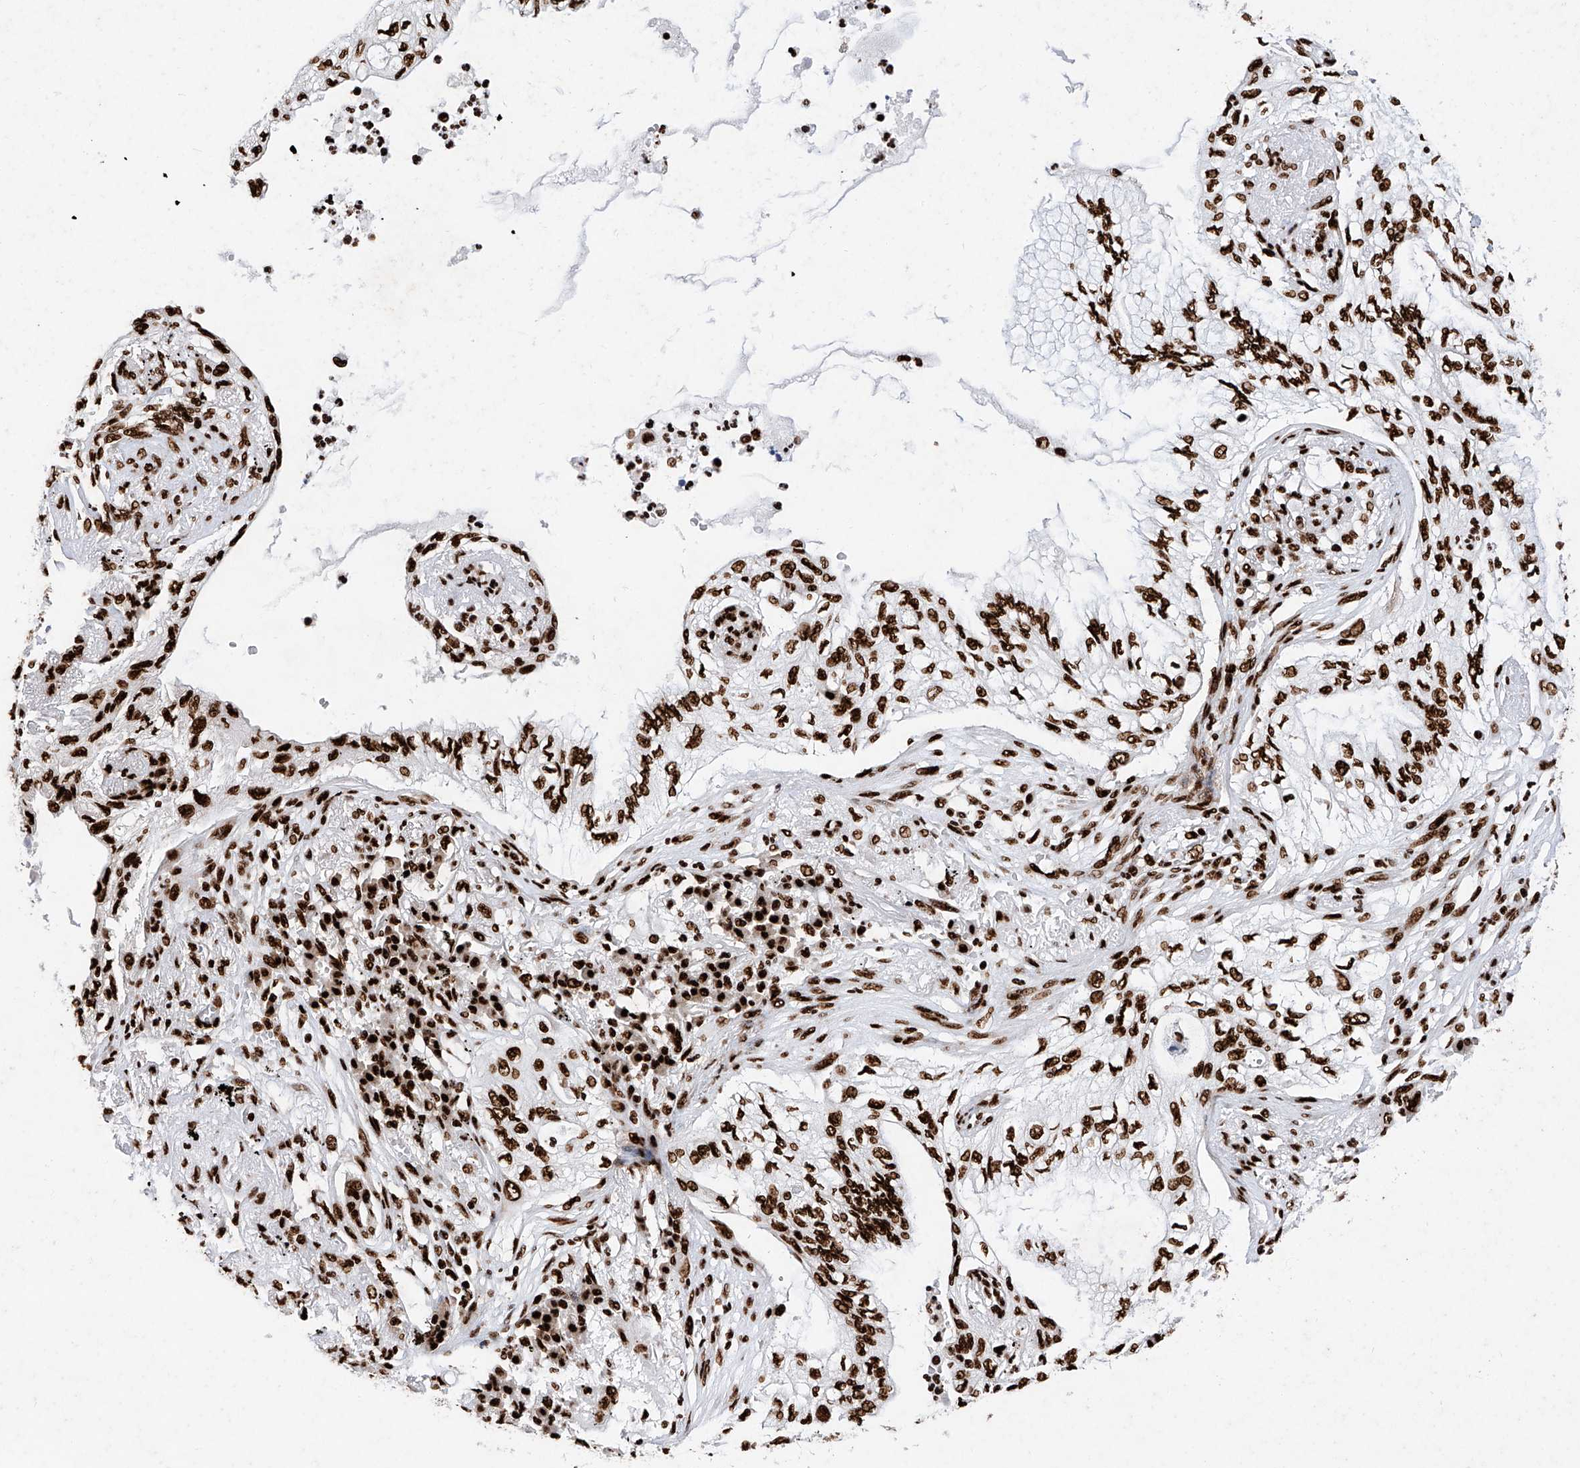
{"staining": {"intensity": "strong", "quantity": ">75%", "location": "nuclear"}, "tissue": "lung cancer", "cell_type": "Tumor cells", "image_type": "cancer", "snomed": [{"axis": "morphology", "description": "Normal tissue, NOS"}, {"axis": "morphology", "description": "Adenocarcinoma, NOS"}, {"axis": "topography", "description": "Bronchus"}, {"axis": "topography", "description": "Lung"}], "caption": "Immunohistochemical staining of human lung cancer shows high levels of strong nuclear protein staining in about >75% of tumor cells. (DAB IHC with brightfield microscopy, high magnification).", "gene": "SRSF6", "patient": {"sex": "female", "age": 70}}